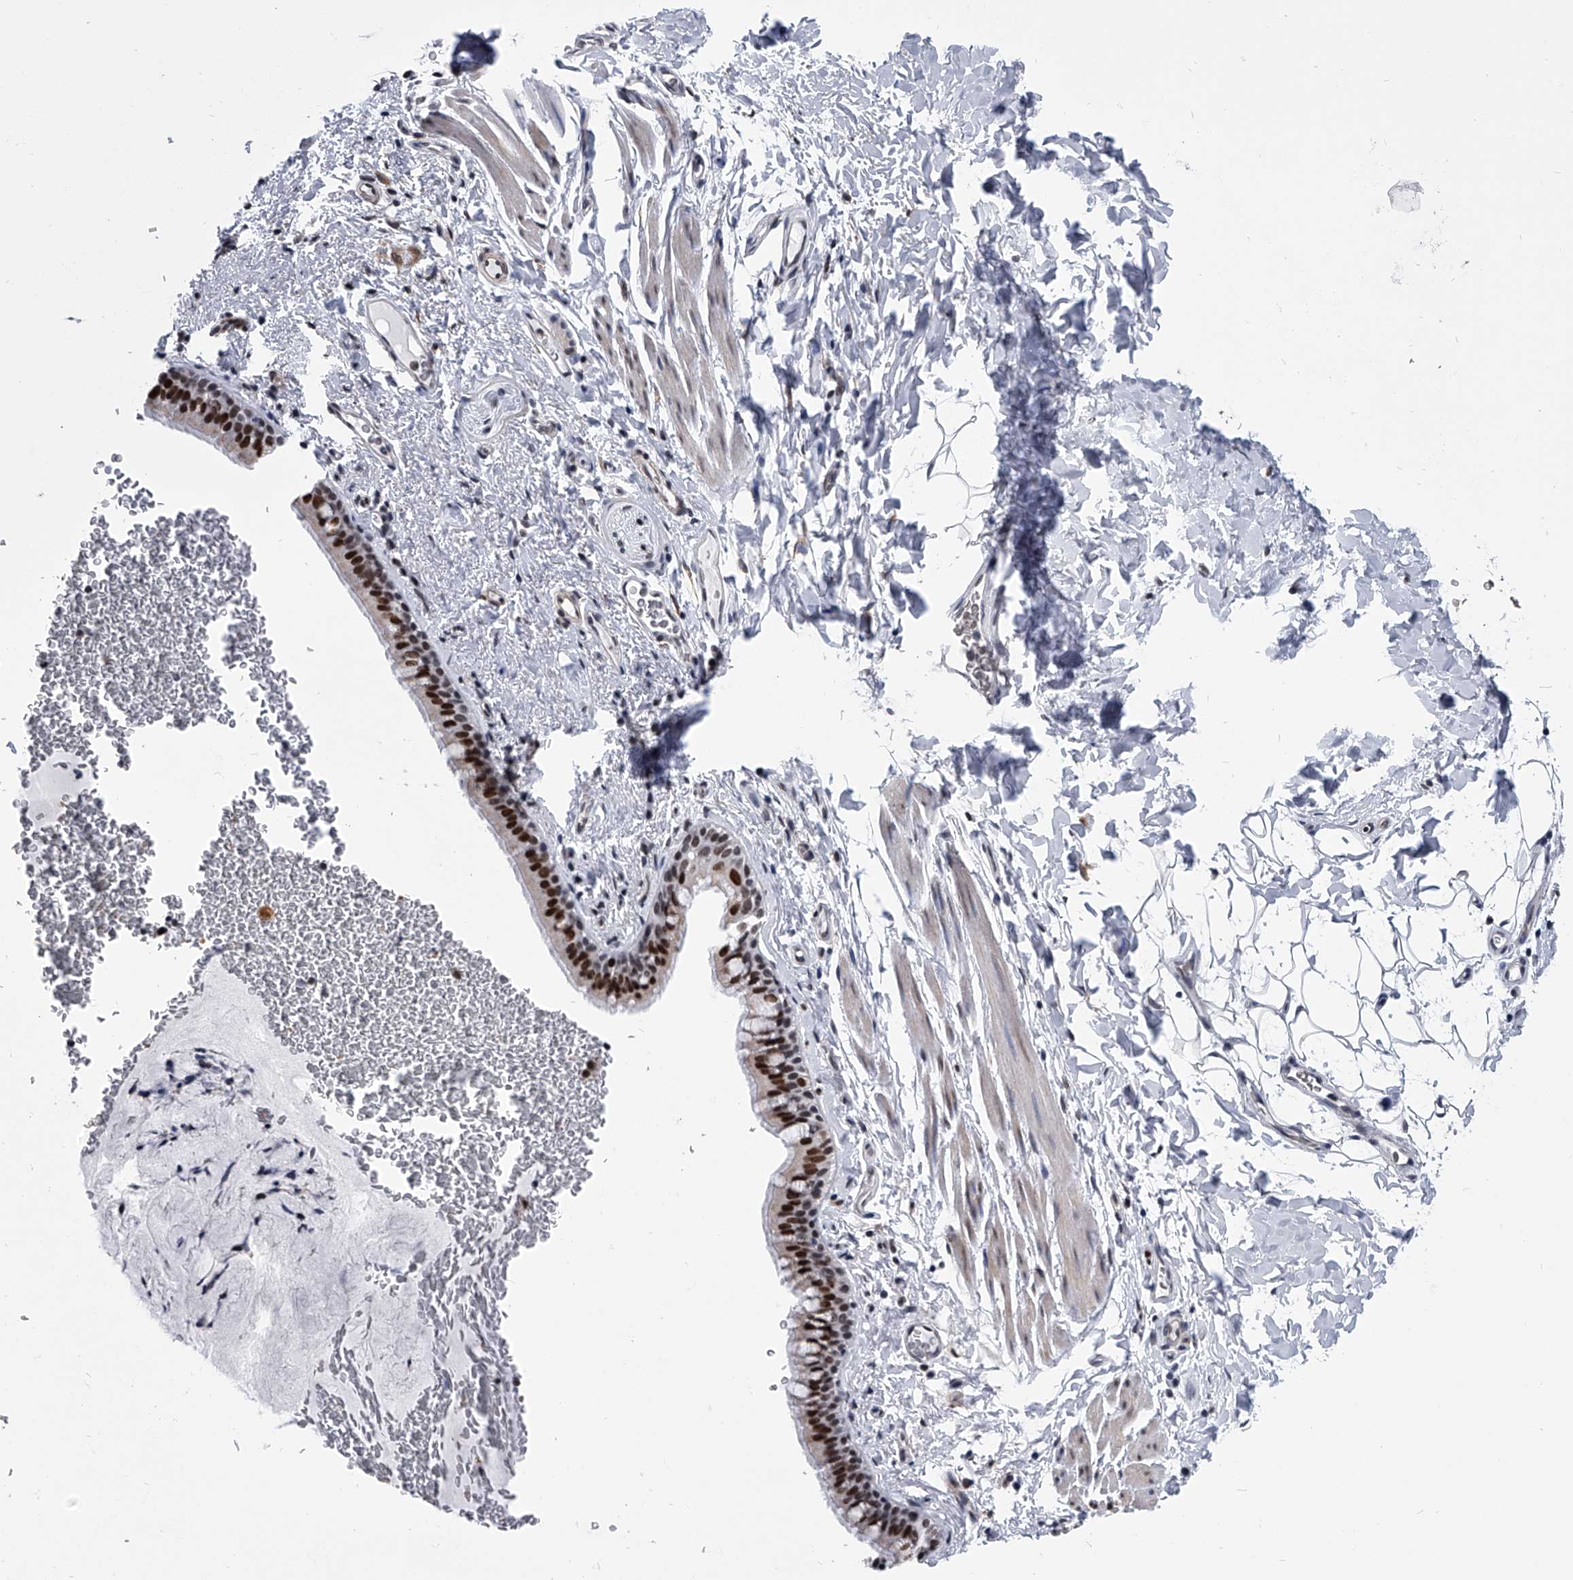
{"staining": {"intensity": "strong", "quantity": ">75%", "location": "nuclear"}, "tissue": "bronchus", "cell_type": "Respiratory epithelial cells", "image_type": "normal", "snomed": [{"axis": "morphology", "description": "Normal tissue, NOS"}, {"axis": "topography", "description": "Cartilage tissue"}, {"axis": "topography", "description": "Bronchus"}], "caption": "DAB immunohistochemical staining of unremarkable bronchus displays strong nuclear protein staining in about >75% of respiratory epithelial cells.", "gene": "SIM2", "patient": {"sex": "female", "age": 36}}